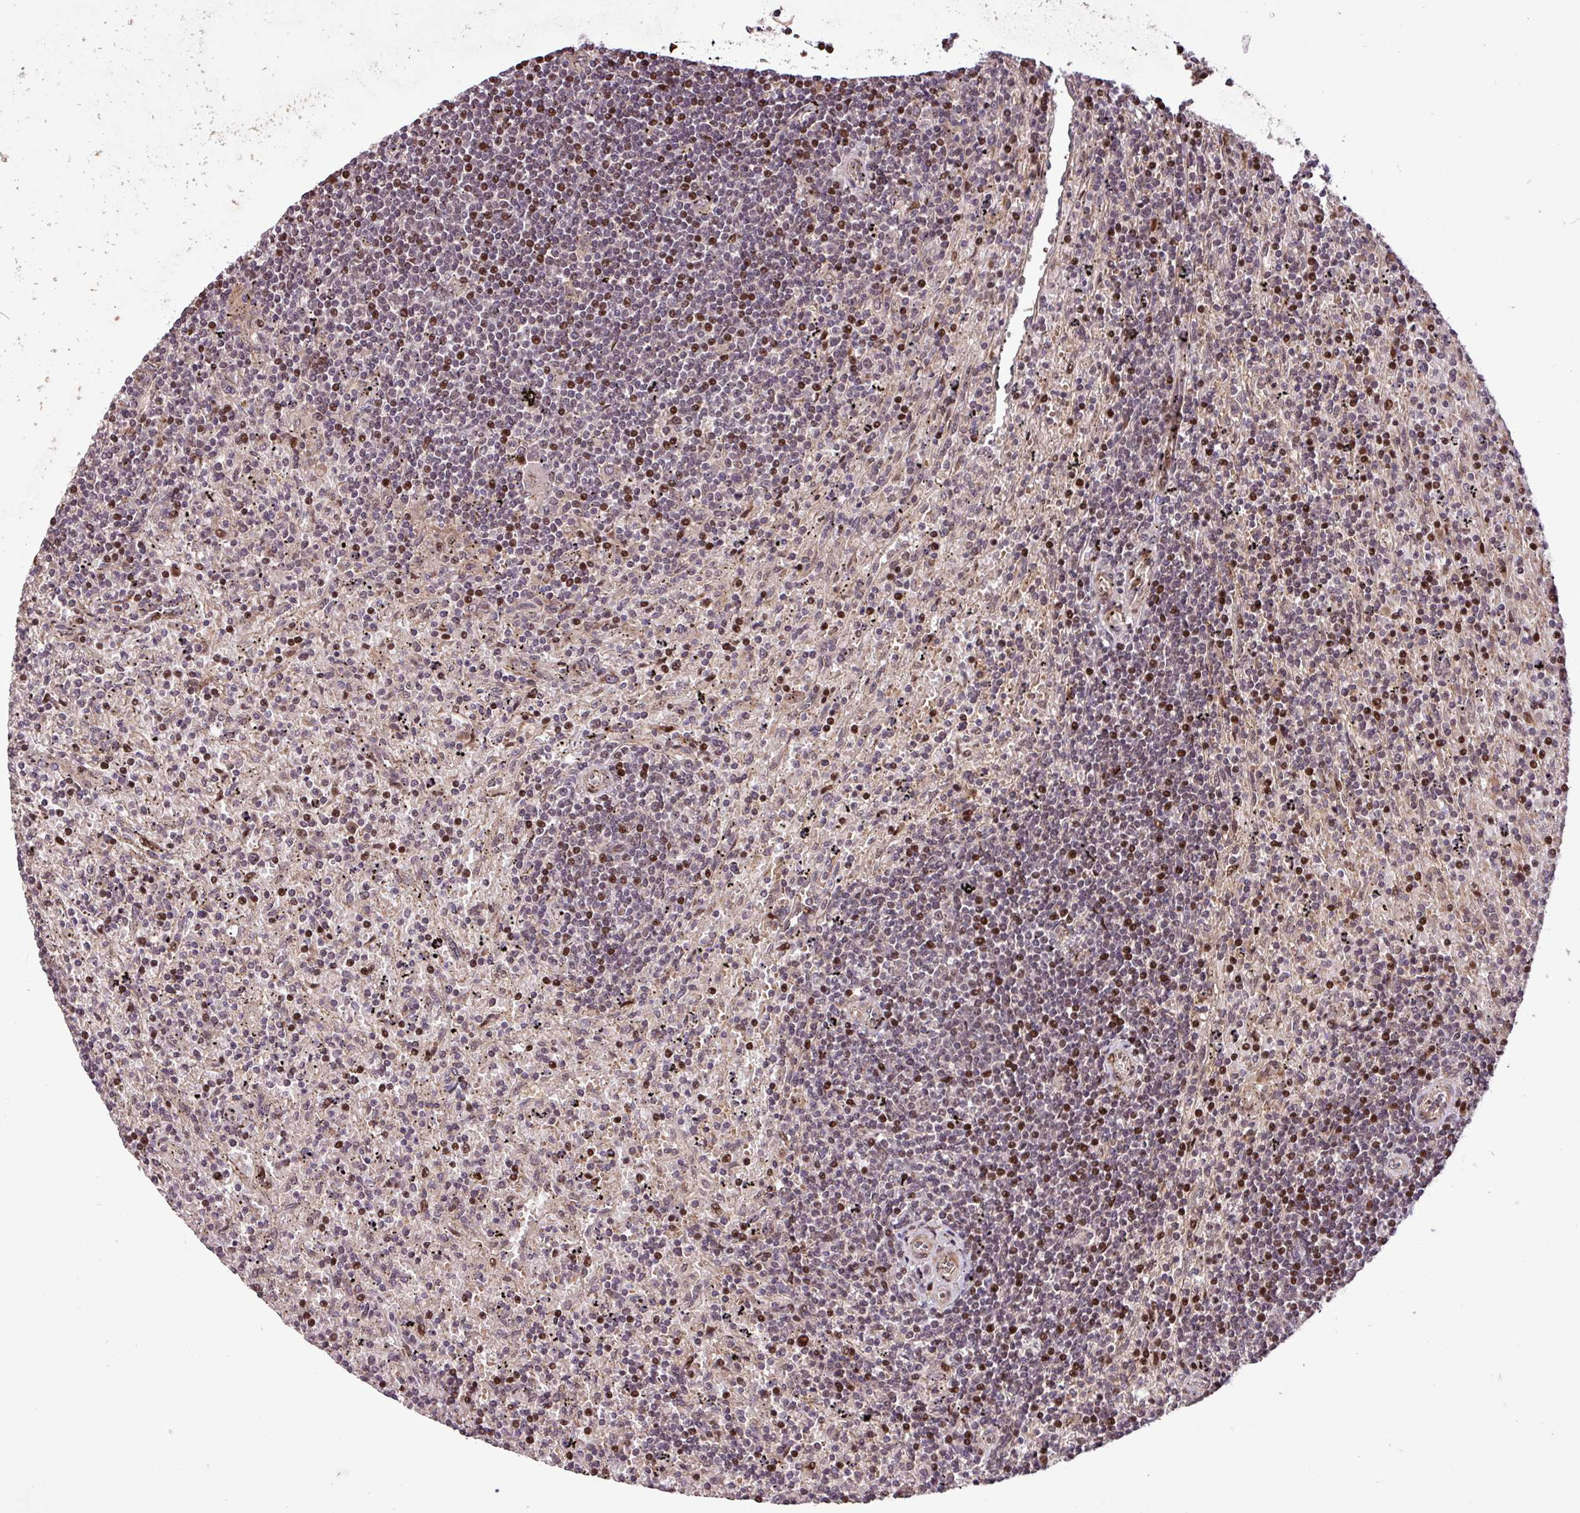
{"staining": {"intensity": "moderate", "quantity": "25%-75%", "location": "nuclear"}, "tissue": "lymphoma", "cell_type": "Tumor cells", "image_type": "cancer", "snomed": [{"axis": "morphology", "description": "Malignant lymphoma, non-Hodgkin's type, Low grade"}, {"axis": "topography", "description": "Spleen"}], "caption": "Low-grade malignant lymphoma, non-Hodgkin's type stained for a protein demonstrates moderate nuclear positivity in tumor cells.", "gene": "SLC22A24", "patient": {"sex": "male", "age": 76}}